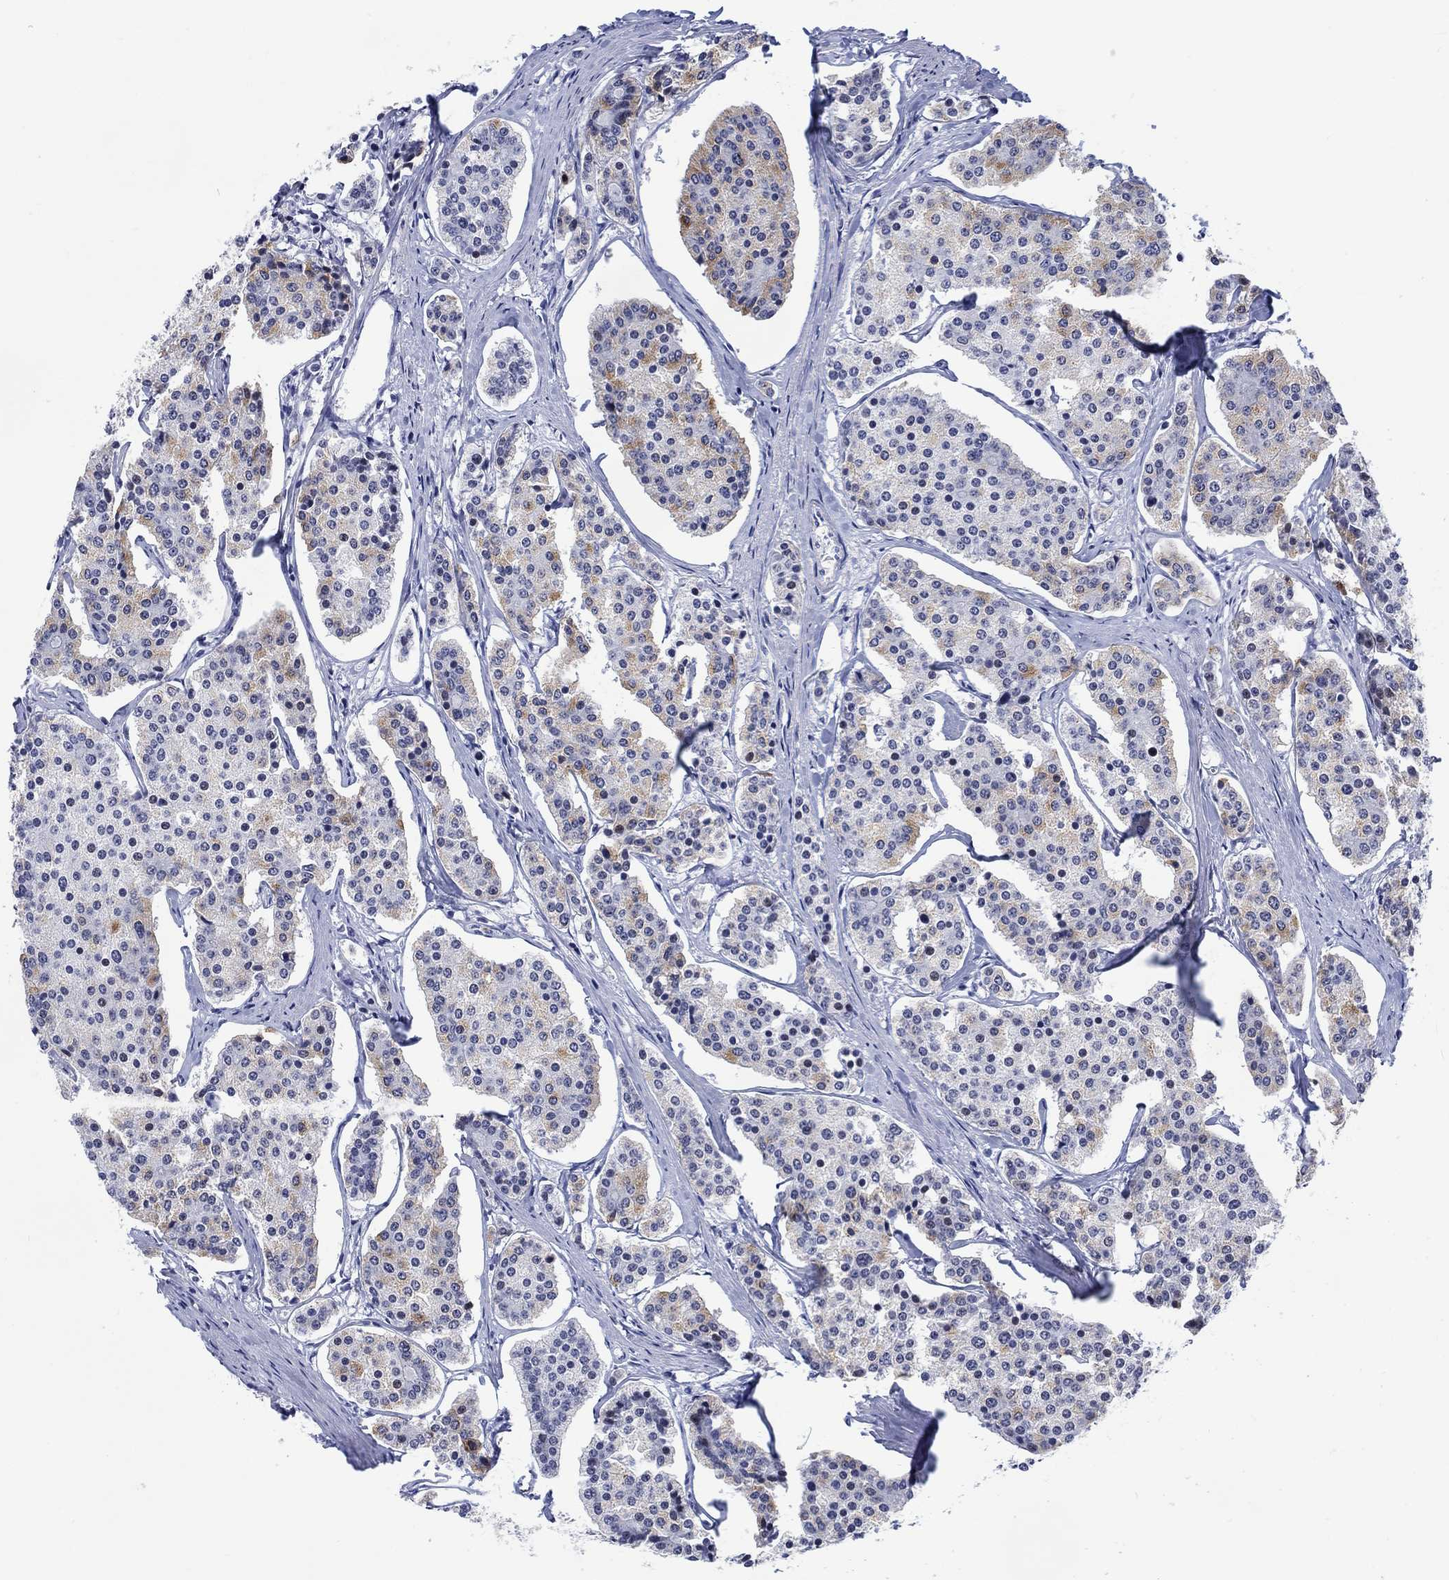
{"staining": {"intensity": "moderate", "quantity": "<25%", "location": "cytoplasmic/membranous"}, "tissue": "carcinoid", "cell_type": "Tumor cells", "image_type": "cancer", "snomed": [{"axis": "morphology", "description": "Carcinoid, malignant, NOS"}, {"axis": "topography", "description": "Small intestine"}], "caption": "This photomicrograph reveals carcinoid stained with immunohistochemistry (IHC) to label a protein in brown. The cytoplasmic/membranous of tumor cells show moderate positivity for the protein. Nuclei are counter-stained blue.", "gene": "CDCA2", "patient": {"sex": "female", "age": 65}}